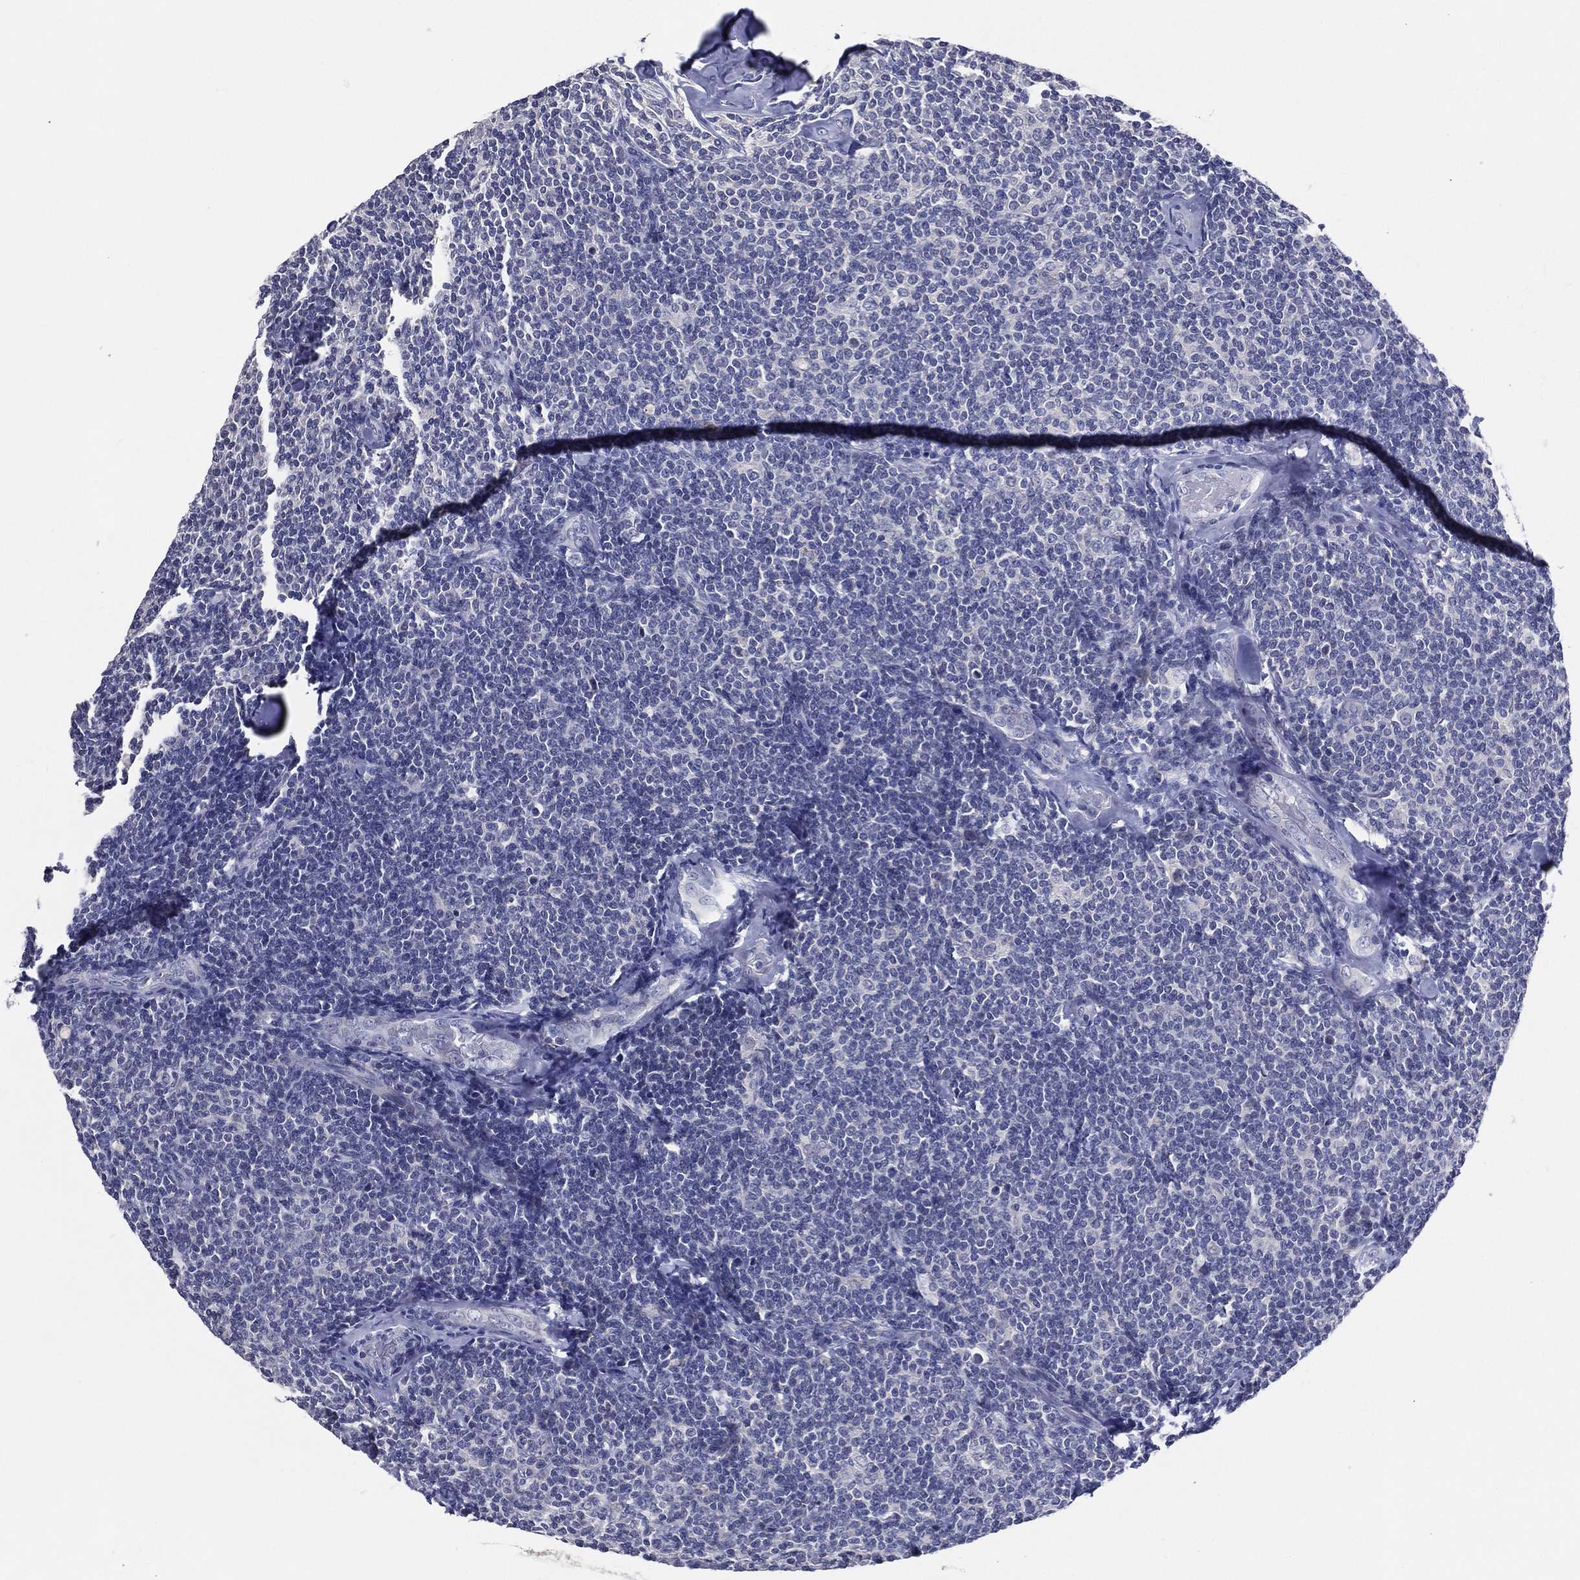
{"staining": {"intensity": "negative", "quantity": "none", "location": "none"}, "tissue": "lymphoma", "cell_type": "Tumor cells", "image_type": "cancer", "snomed": [{"axis": "morphology", "description": "Malignant lymphoma, non-Hodgkin's type, Low grade"}, {"axis": "topography", "description": "Lymph node"}], "caption": "This is an immunohistochemistry (IHC) photomicrograph of lymphoma. There is no staining in tumor cells.", "gene": "SLC13A4", "patient": {"sex": "female", "age": 56}}